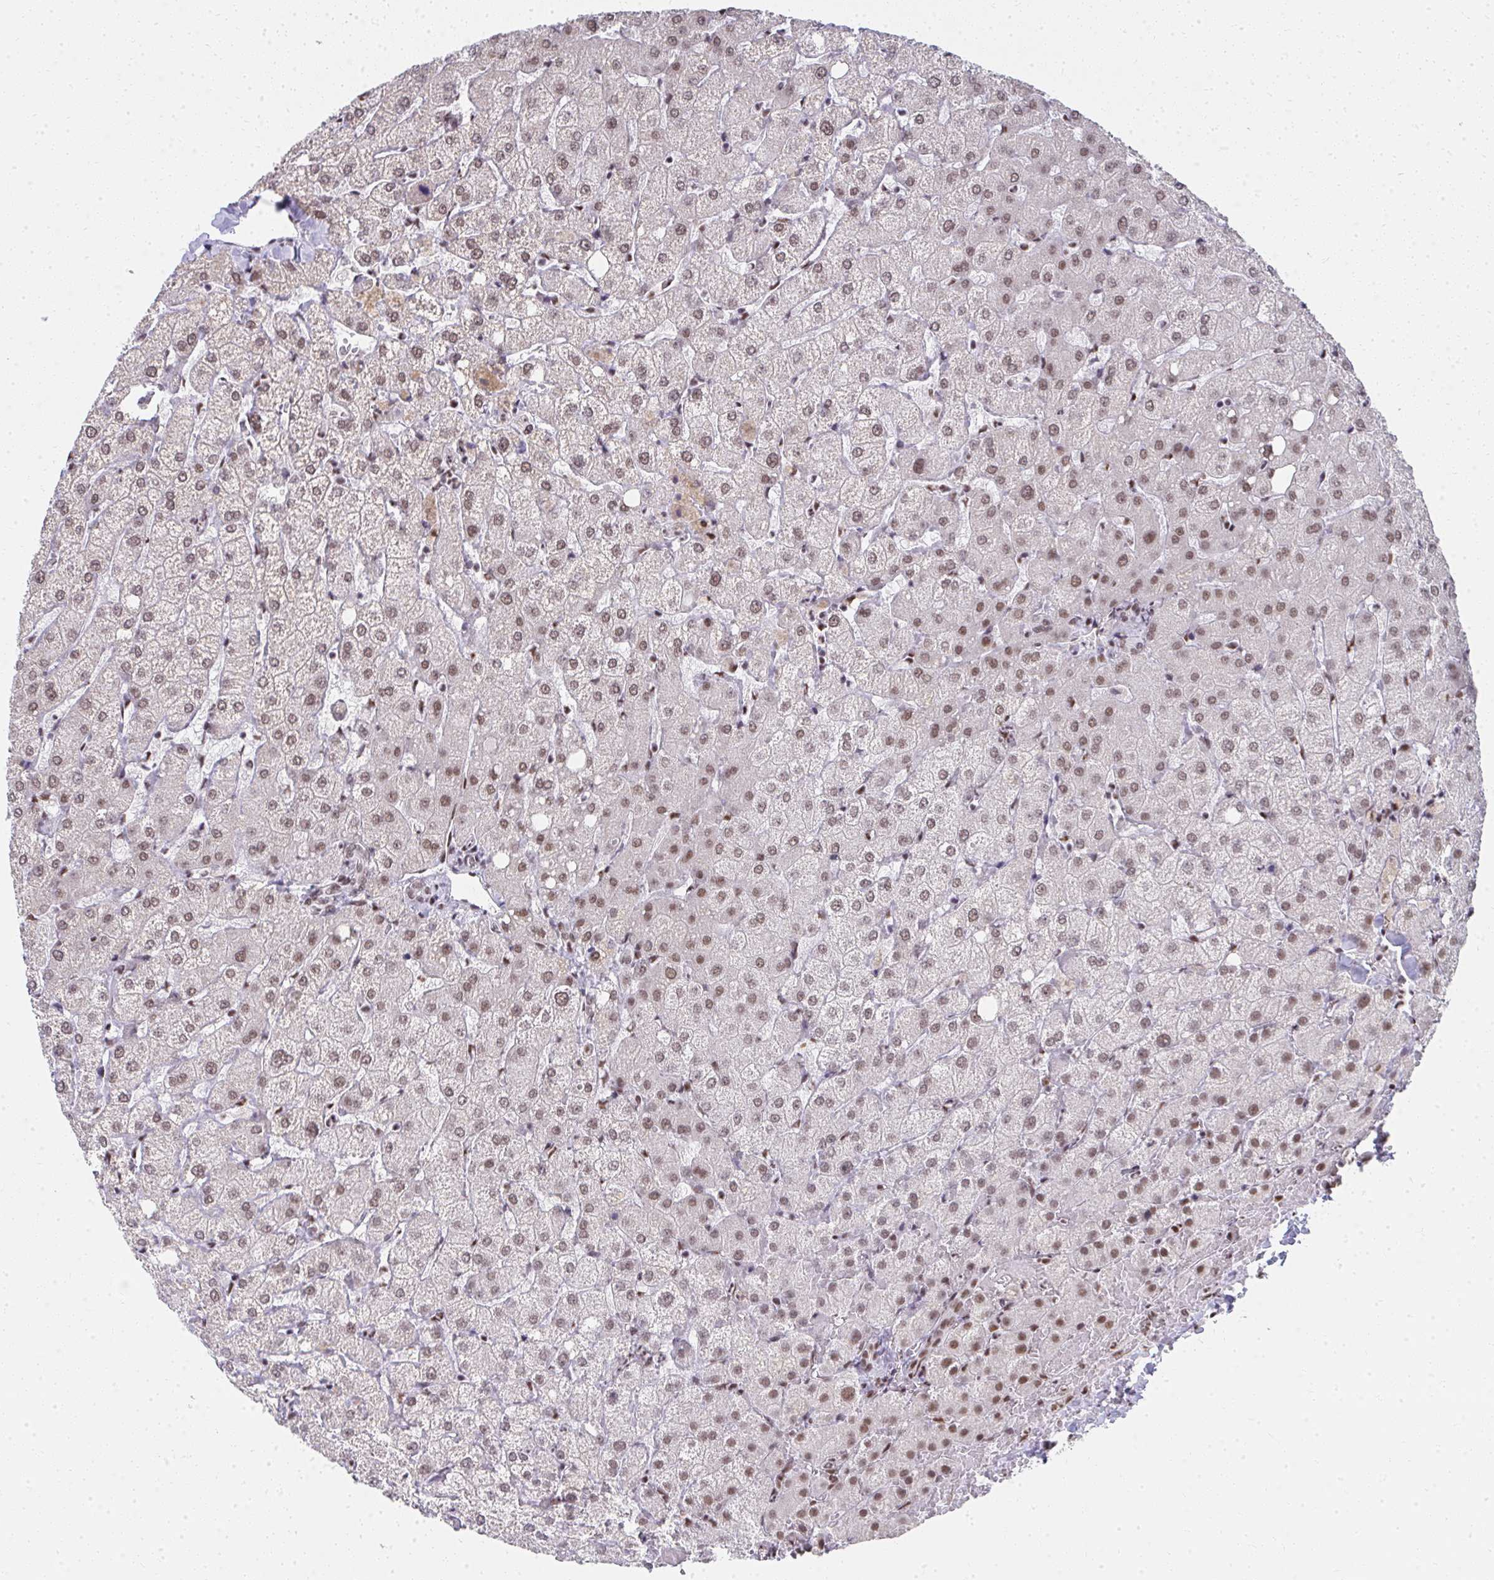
{"staining": {"intensity": "moderate", "quantity": ">75%", "location": "nuclear"}, "tissue": "liver", "cell_type": "Cholangiocytes", "image_type": "normal", "snomed": [{"axis": "morphology", "description": "Normal tissue, NOS"}, {"axis": "topography", "description": "Liver"}], "caption": "Immunohistochemical staining of normal liver displays moderate nuclear protein expression in about >75% of cholangiocytes.", "gene": "CREBBP", "patient": {"sex": "female", "age": 54}}